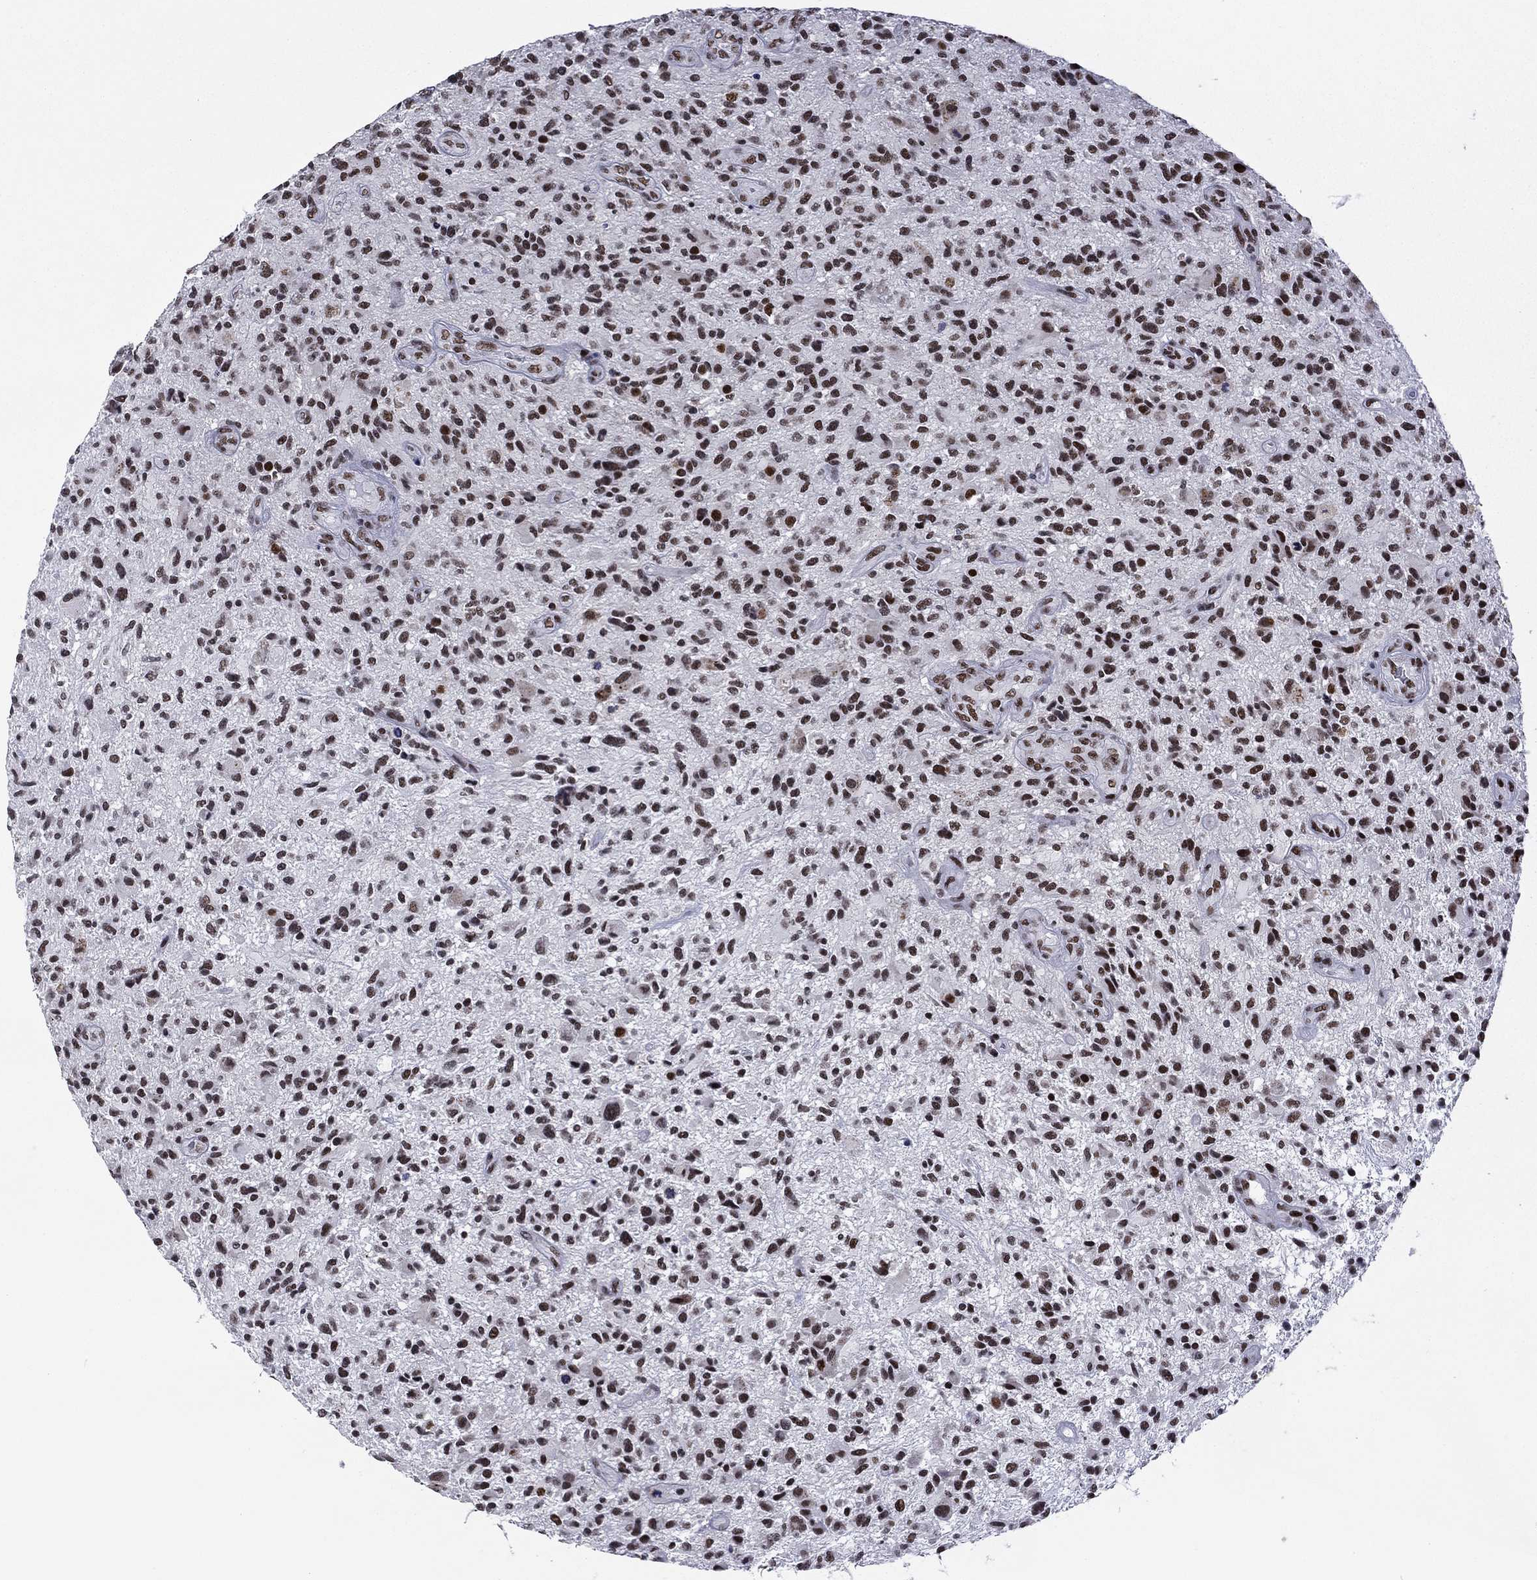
{"staining": {"intensity": "moderate", "quantity": "25%-75%", "location": "nuclear"}, "tissue": "glioma", "cell_type": "Tumor cells", "image_type": "cancer", "snomed": [{"axis": "morphology", "description": "Glioma, malignant, High grade"}, {"axis": "topography", "description": "Brain"}], "caption": "DAB immunohistochemical staining of human malignant glioma (high-grade) displays moderate nuclear protein staining in about 25%-75% of tumor cells.", "gene": "ETV5", "patient": {"sex": "male", "age": 47}}